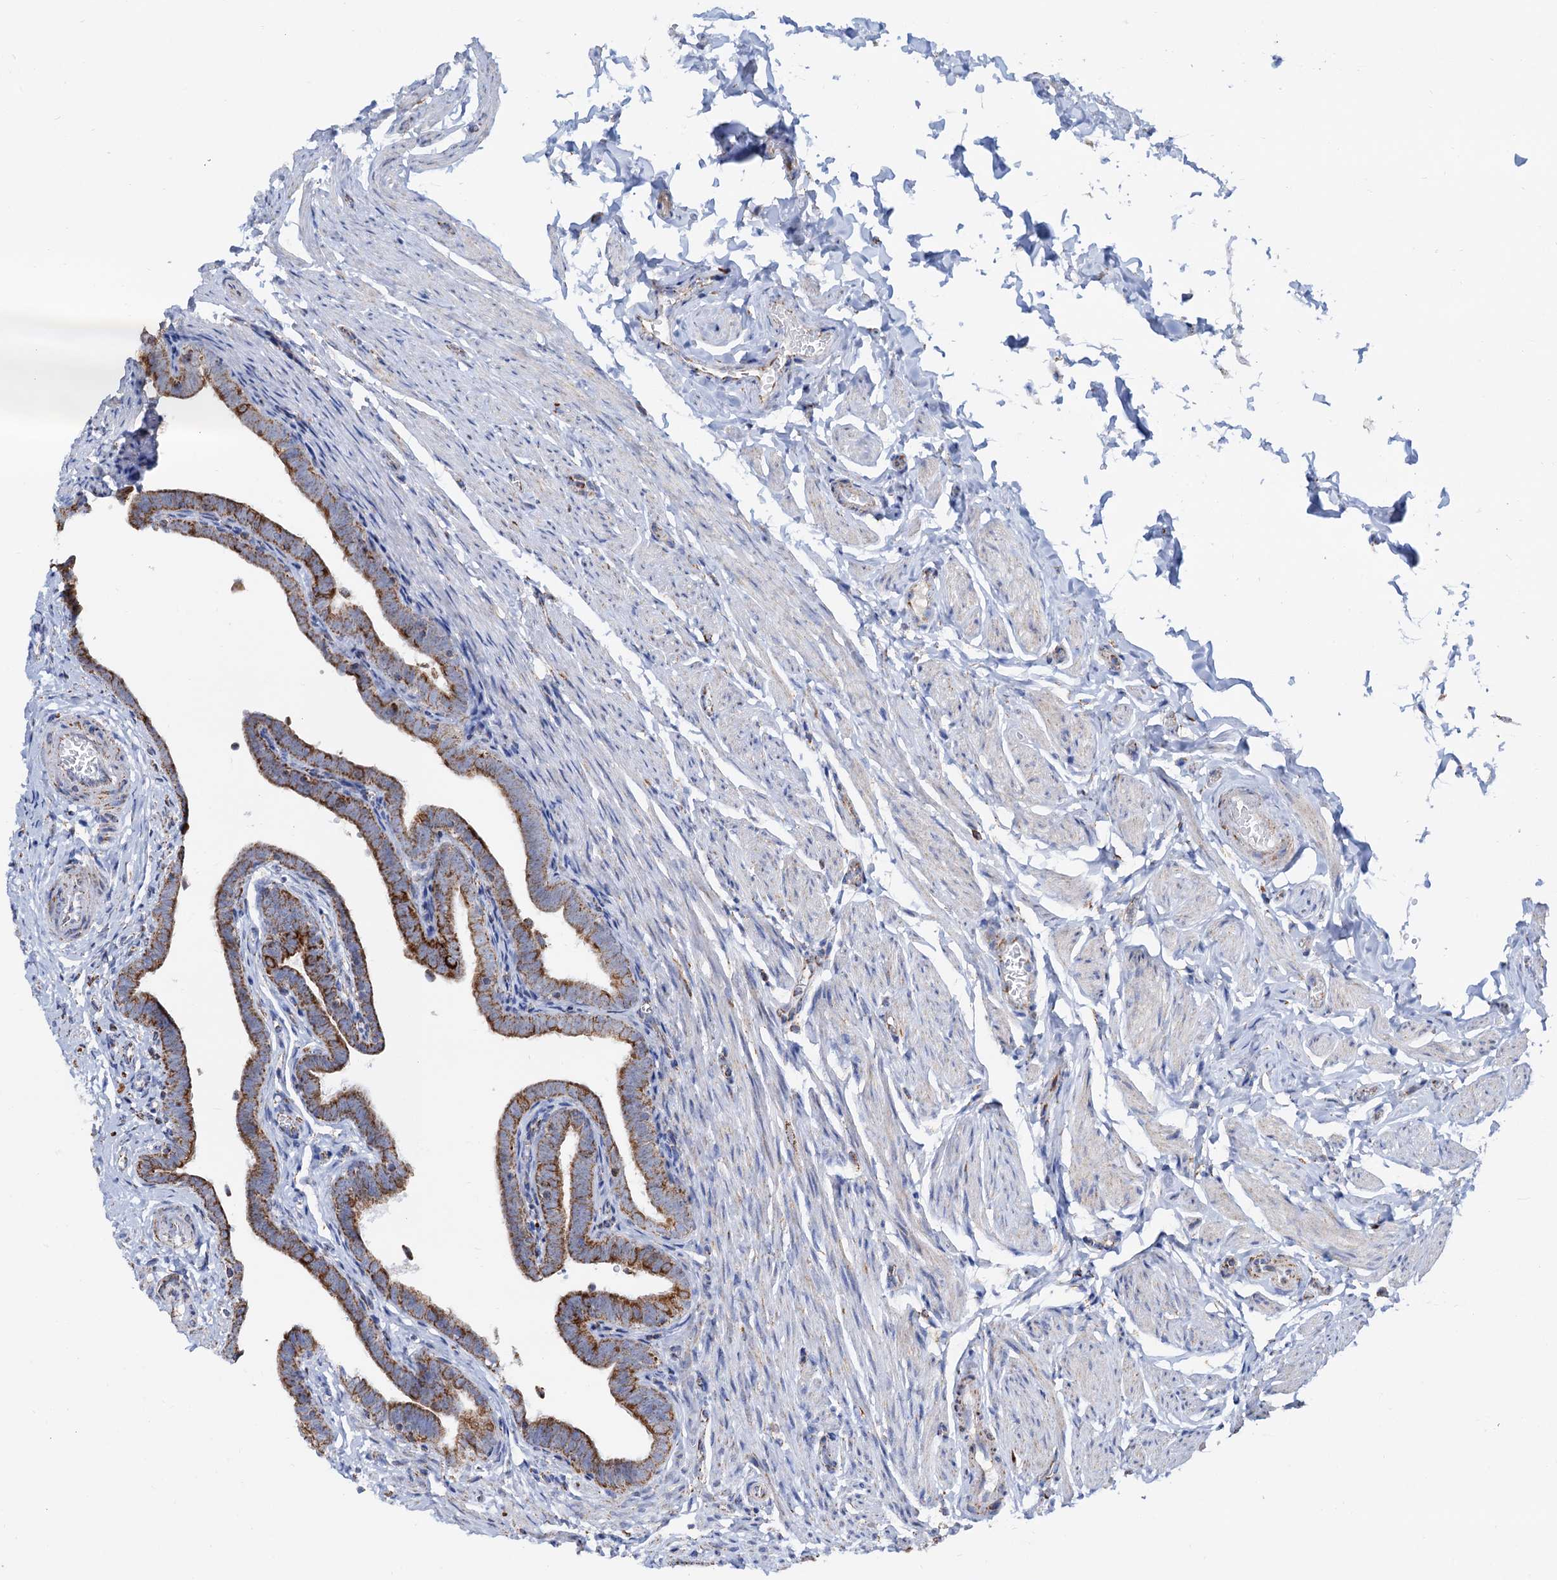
{"staining": {"intensity": "strong", "quantity": ">75%", "location": "cytoplasmic/membranous"}, "tissue": "fallopian tube", "cell_type": "Glandular cells", "image_type": "normal", "snomed": [{"axis": "morphology", "description": "Normal tissue, NOS"}, {"axis": "topography", "description": "Fallopian tube"}], "caption": "Protein staining exhibits strong cytoplasmic/membranous staining in about >75% of glandular cells in benign fallopian tube. (IHC, brightfield microscopy, high magnification).", "gene": "C2CD3", "patient": {"sex": "female", "age": 36}}